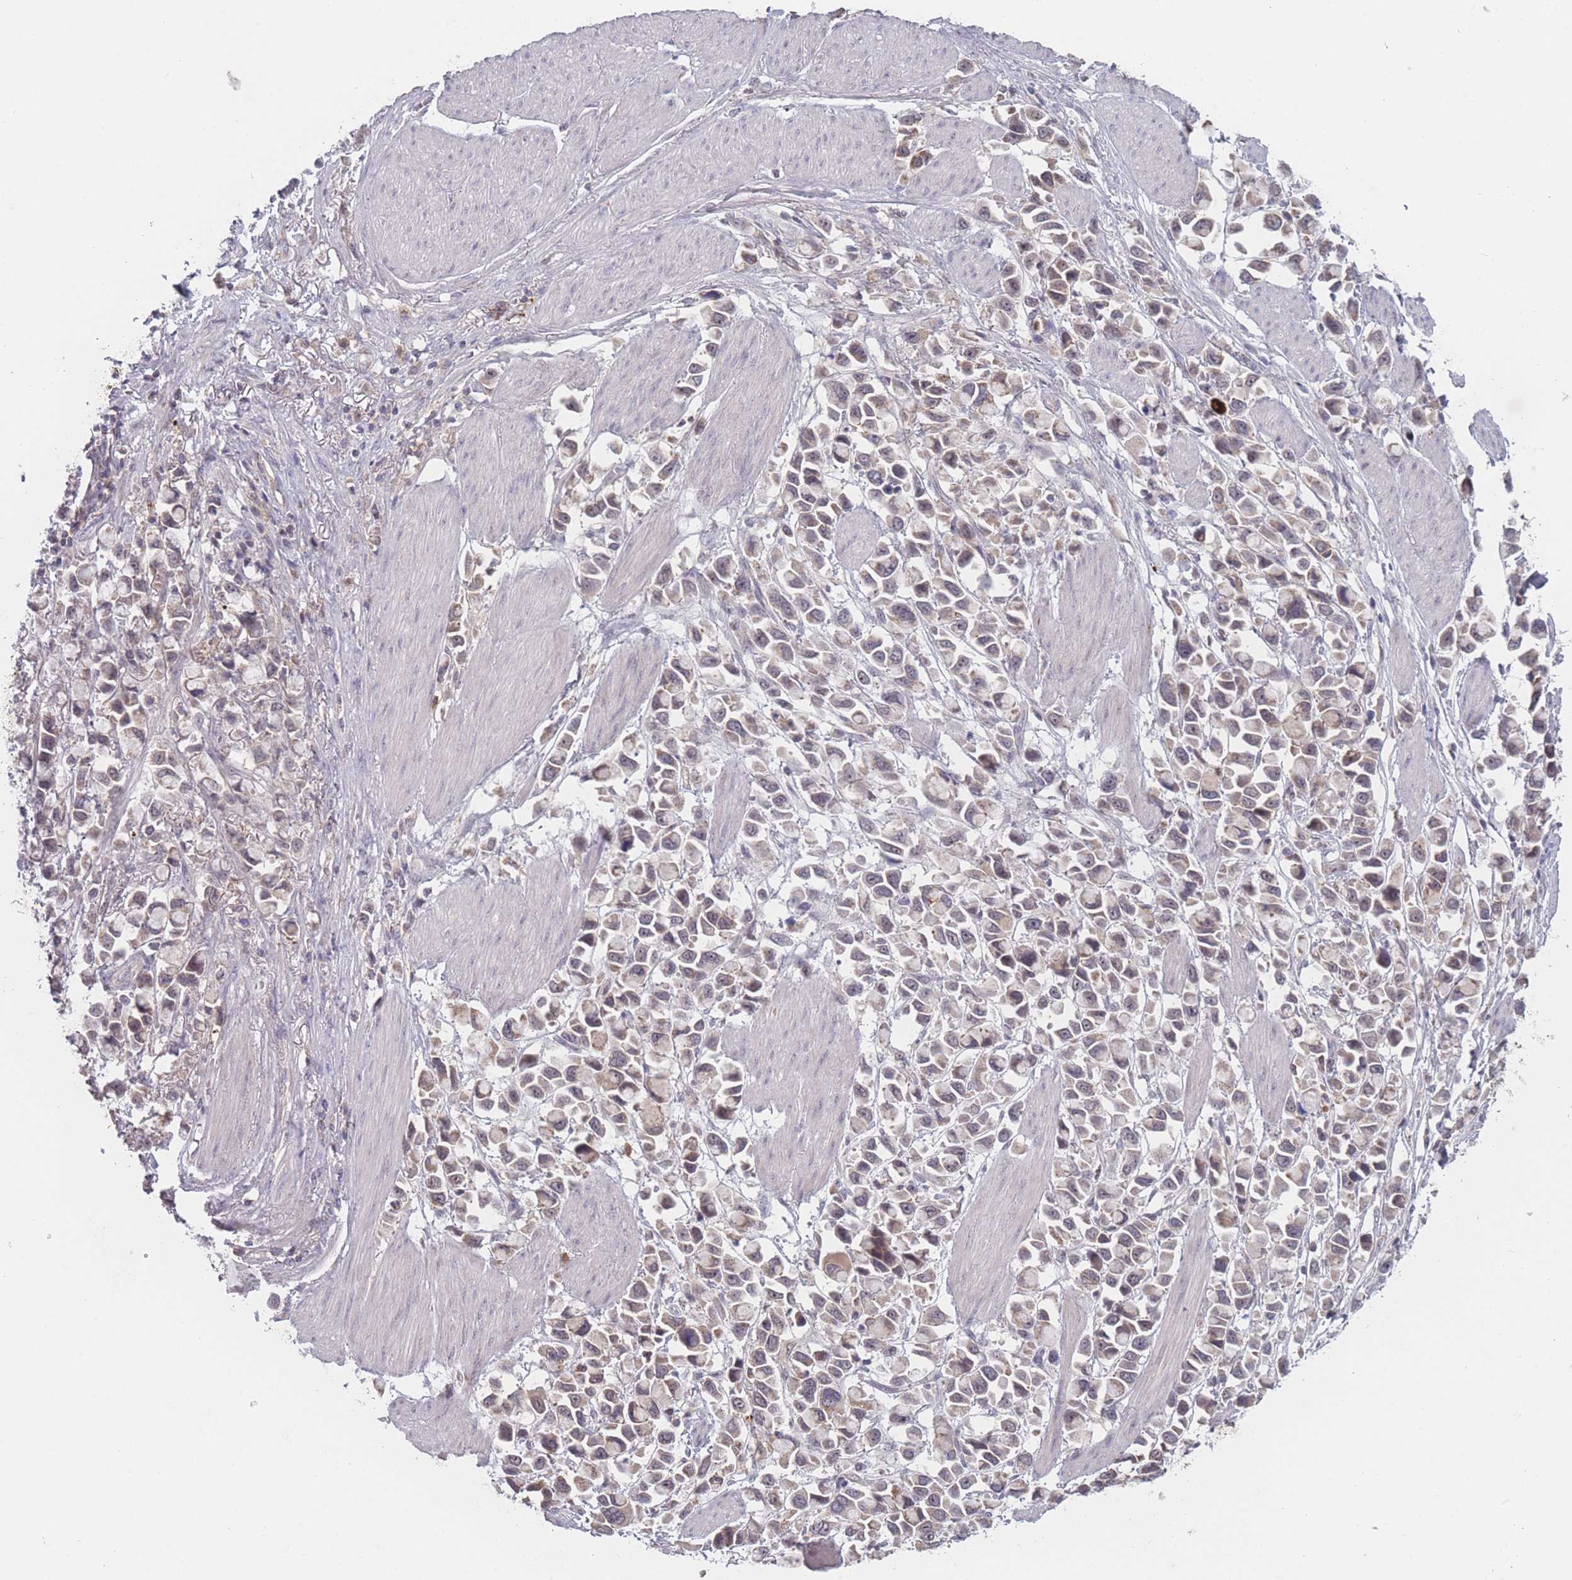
{"staining": {"intensity": "weak", "quantity": ">75%", "location": "cytoplasmic/membranous"}, "tissue": "stomach cancer", "cell_type": "Tumor cells", "image_type": "cancer", "snomed": [{"axis": "morphology", "description": "Adenocarcinoma, NOS"}, {"axis": "topography", "description": "Stomach"}], "caption": "High-magnification brightfield microscopy of stomach cancer stained with DAB (3,3'-diaminobenzidine) (brown) and counterstained with hematoxylin (blue). tumor cells exhibit weak cytoplasmic/membranous positivity is appreciated in approximately>75% of cells. The staining was performed using DAB, with brown indicating positive protein expression. Nuclei are stained blue with hematoxylin.", "gene": "TMEM232", "patient": {"sex": "female", "age": 81}}